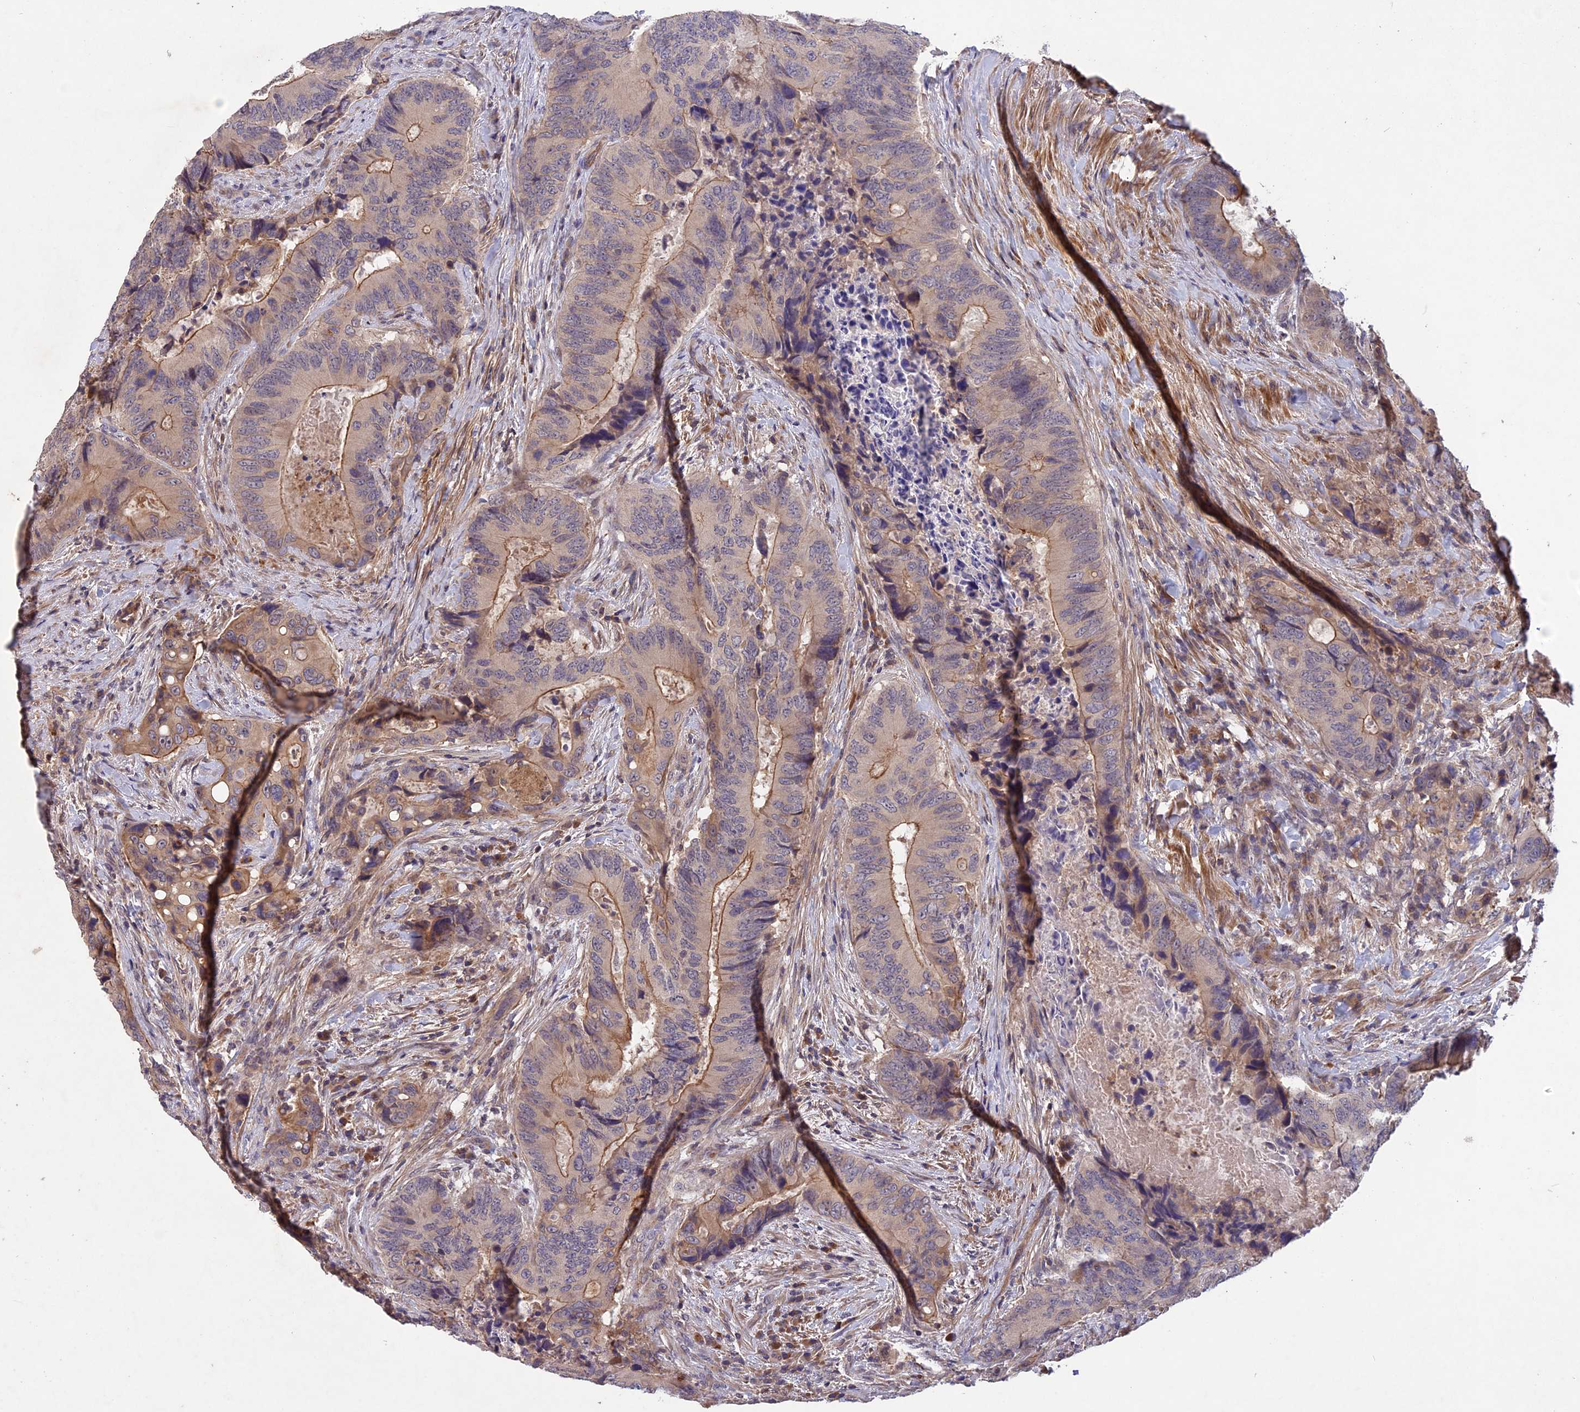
{"staining": {"intensity": "moderate", "quantity": "25%-75%", "location": "cytoplasmic/membranous"}, "tissue": "colorectal cancer", "cell_type": "Tumor cells", "image_type": "cancer", "snomed": [{"axis": "morphology", "description": "Adenocarcinoma, NOS"}, {"axis": "topography", "description": "Colon"}], "caption": "Human colorectal adenocarcinoma stained with a brown dye reveals moderate cytoplasmic/membranous positive staining in approximately 25%-75% of tumor cells.", "gene": "ADO", "patient": {"sex": "male", "age": 84}}